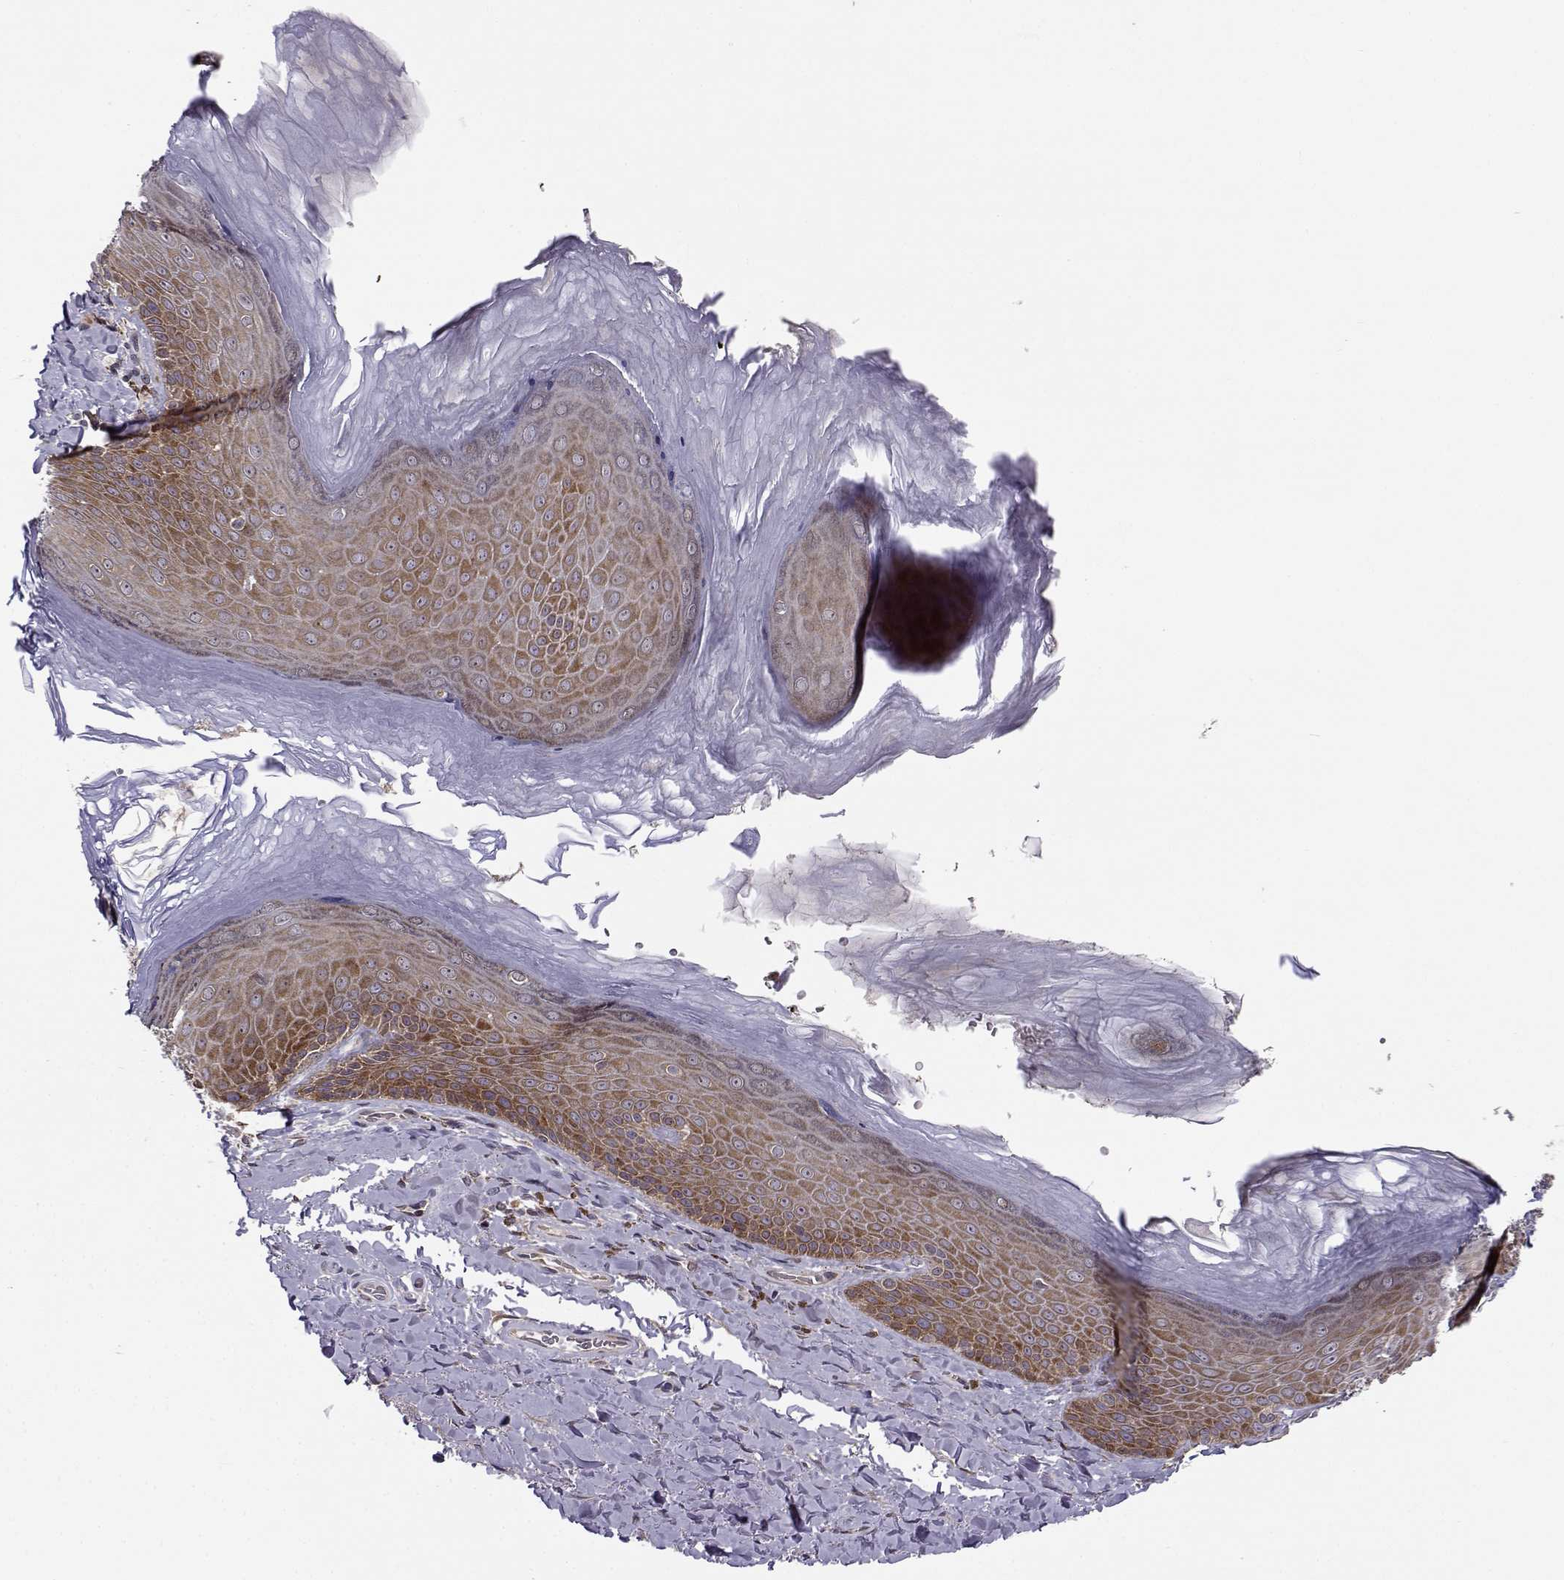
{"staining": {"intensity": "strong", "quantity": ">75%", "location": "cytoplasmic/membranous"}, "tissue": "skin", "cell_type": "Epidermal cells", "image_type": "normal", "snomed": [{"axis": "morphology", "description": "Normal tissue, NOS"}, {"axis": "topography", "description": "Anal"}], "caption": "The immunohistochemical stain labels strong cytoplasmic/membranous expression in epidermal cells of benign skin. Ihc stains the protein of interest in brown and the nuclei are stained blue.", "gene": "RPL31", "patient": {"sex": "male", "age": 53}}